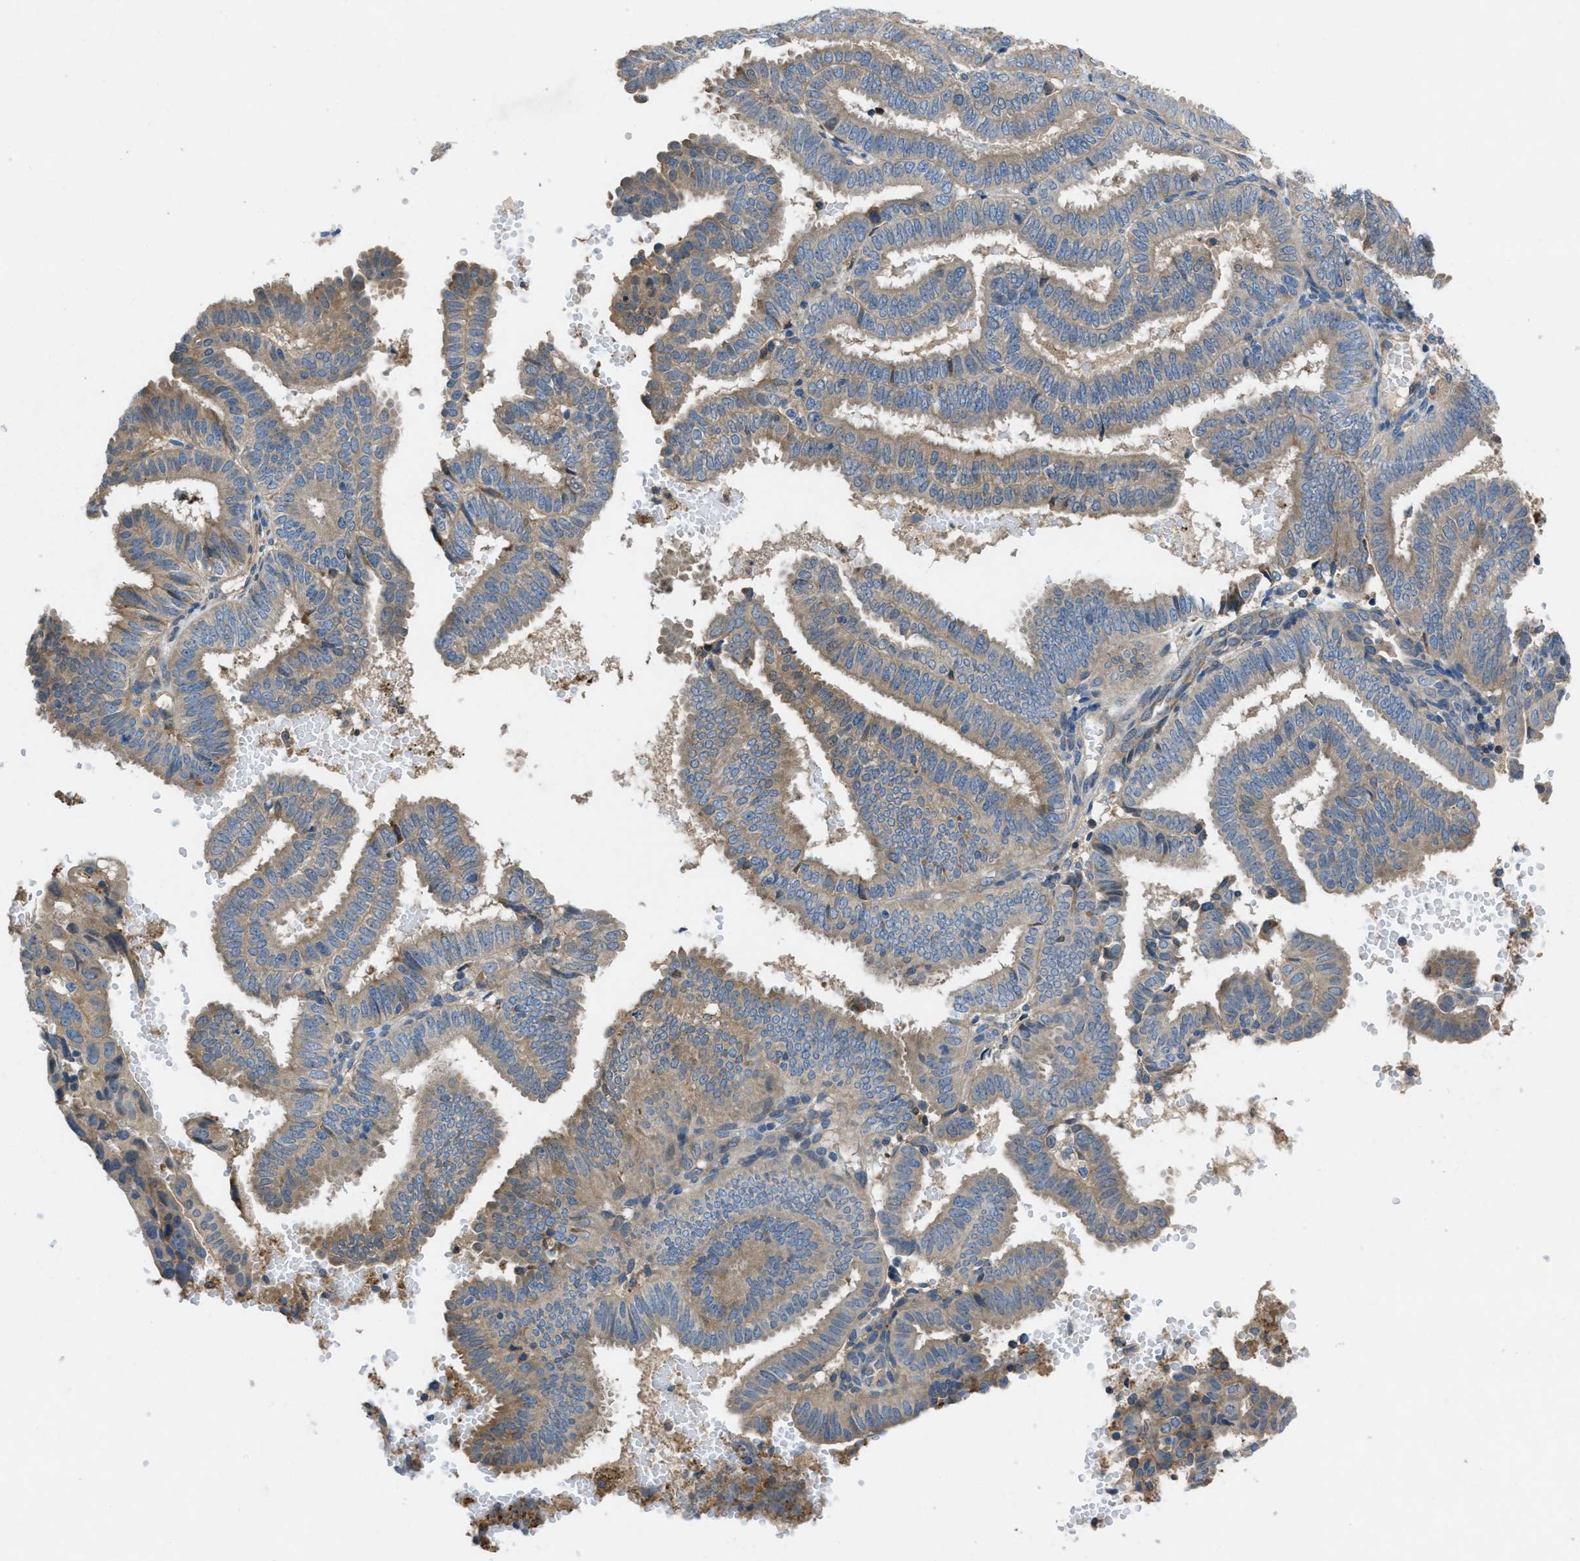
{"staining": {"intensity": "moderate", "quantity": "25%-75%", "location": "cytoplasmic/membranous"}, "tissue": "endometrial cancer", "cell_type": "Tumor cells", "image_type": "cancer", "snomed": [{"axis": "morphology", "description": "Adenocarcinoma, NOS"}, {"axis": "topography", "description": "Endometrium"}], "caption": "A photomicrograph of human endometrial cancer stained for a protein reveals moderate cytoplasmic/membranous brown staining in tumor cells.", "gene": "MAP3K20", "patient": {"sex": "female", "age": 58}}